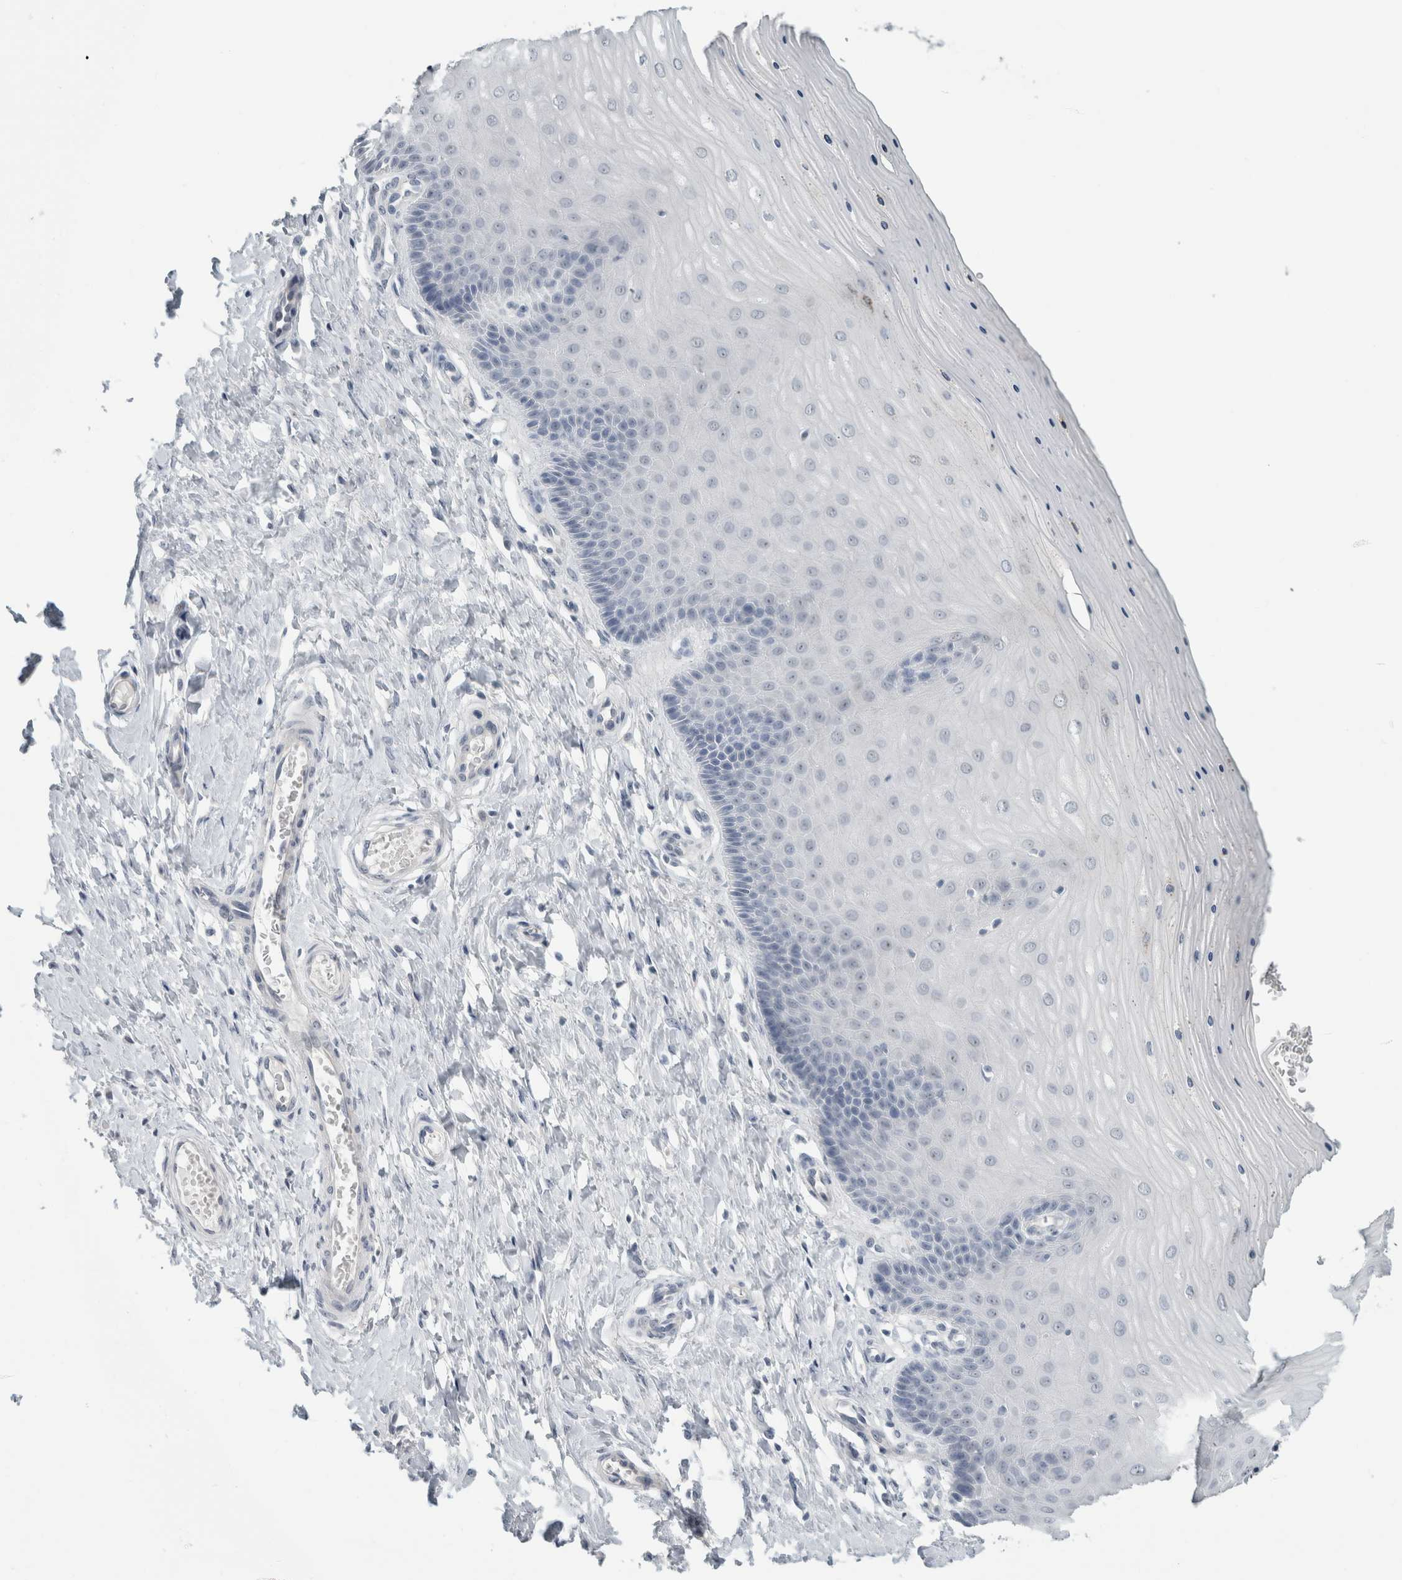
{"staining": {"intensity": "negative", "quantity": "none", "location": "none"}, "tissue": "cervix", "cell_type": "Glandular cells", "image_type": "normal", "snomed": [{"axis": "morphology", "description": "Normal tissue, NOS"}, {"axis": "topography", "description": "Cervix"}], "caption": "Image shows no significant protein expression in glandular cells of unremarkable cervix. (Brightfield microscopy of DAB immunohistochemistry at high magnification).", "gene": "FMR1NB", "patient": {"sex": "female", "age": 55}}